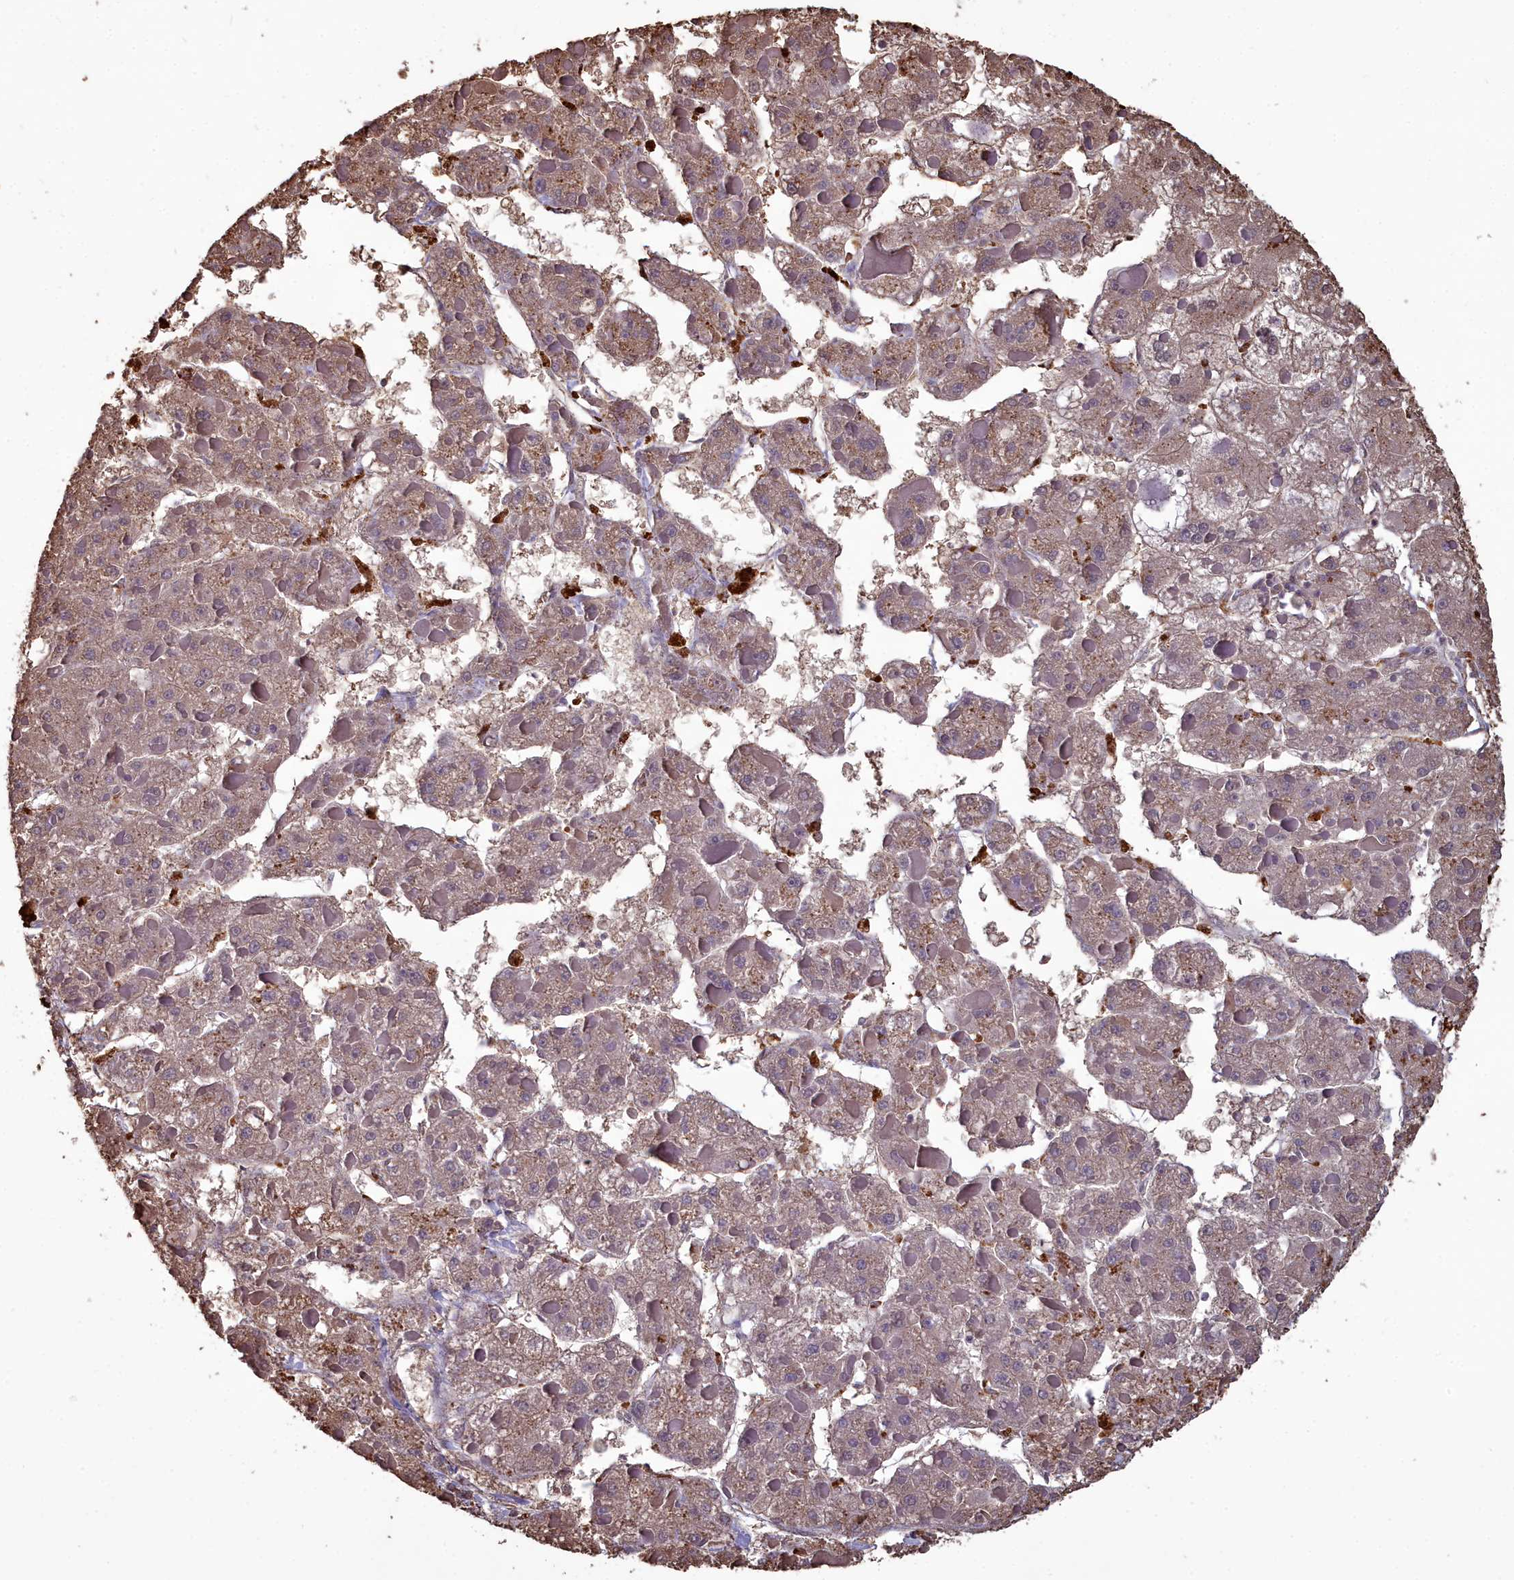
{"staining": {"intensity": "moderate", "quantity": ">75%", "location": "cytoplasmic/membranous"}, "tissue": "liver cancer", "cell_type": "Tumor cells", "image_type": "cancer", "snomed": [{"axis": "morphology", "description": "Carcinoma, Hepatocellular, NOS"}, {"axis": "topography", "description": "Liver"}], "caption": "Liver hepatocellular carcinoma stained with a brown dye exhibits moderate cytoplasmic/membranous positive expression in about >75% of tumor cells.", "gene": "GAPDH", "patient": {"sex": "female", "age": 73}}